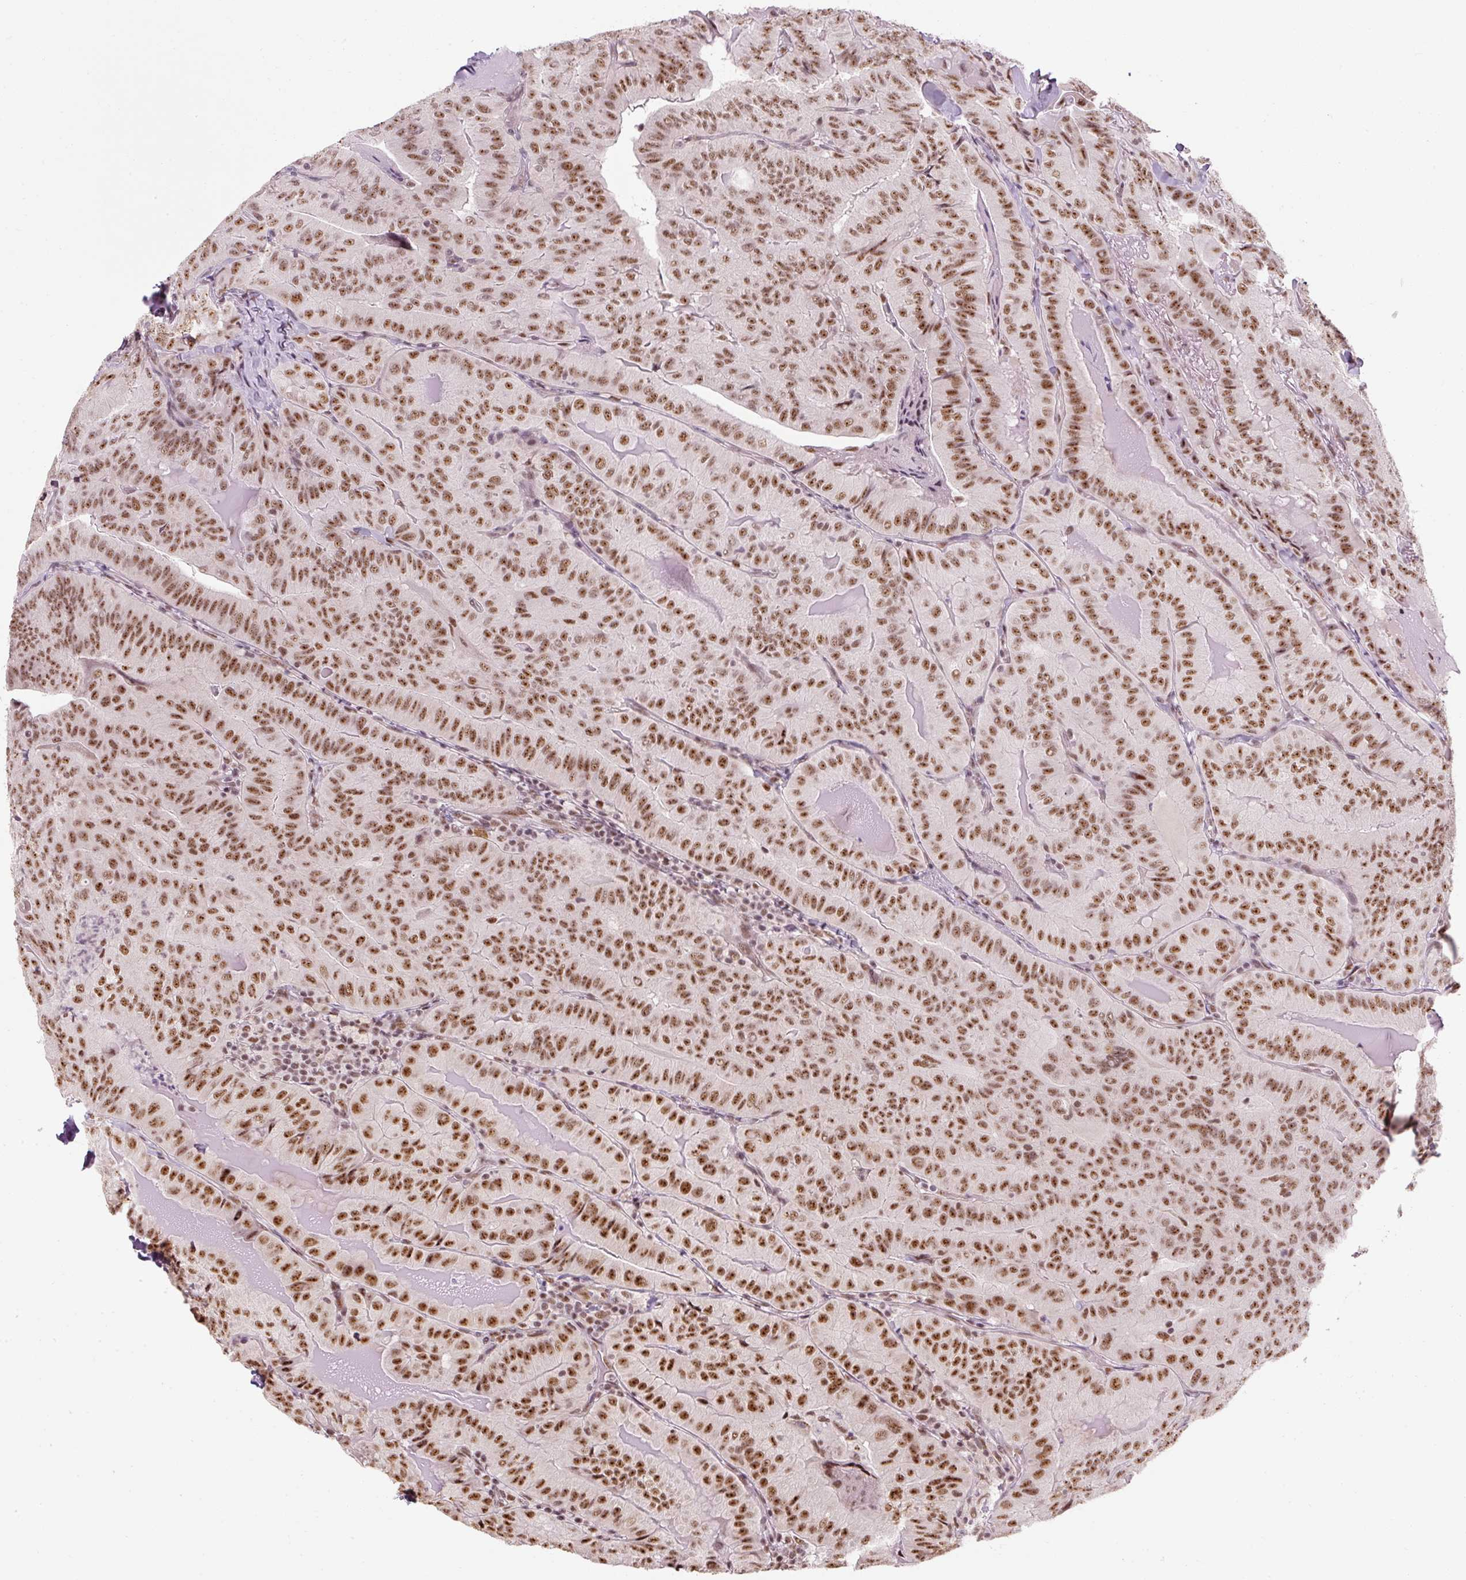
{"staining": {"intensity": "strong", "quantity": ">75%", "location": "nuclear"}, "tissue": "thyroid cancer", "cell_type": "Tumor cells", "image_type": "cancer", "snomed": [{"axis": "morphology", "description": "Papillary adenocarcinoma, NOS"}, {"axis": "topography", "description": "Thyroid gland"}], "caption": "Tumor cells show high levels of strong nuclear positivity in about >75% of cells in thyroid cancer (papillary adenocarcinoma).", "gene": "U2AF2", "patient": {"sex": "female", "age": 68}}